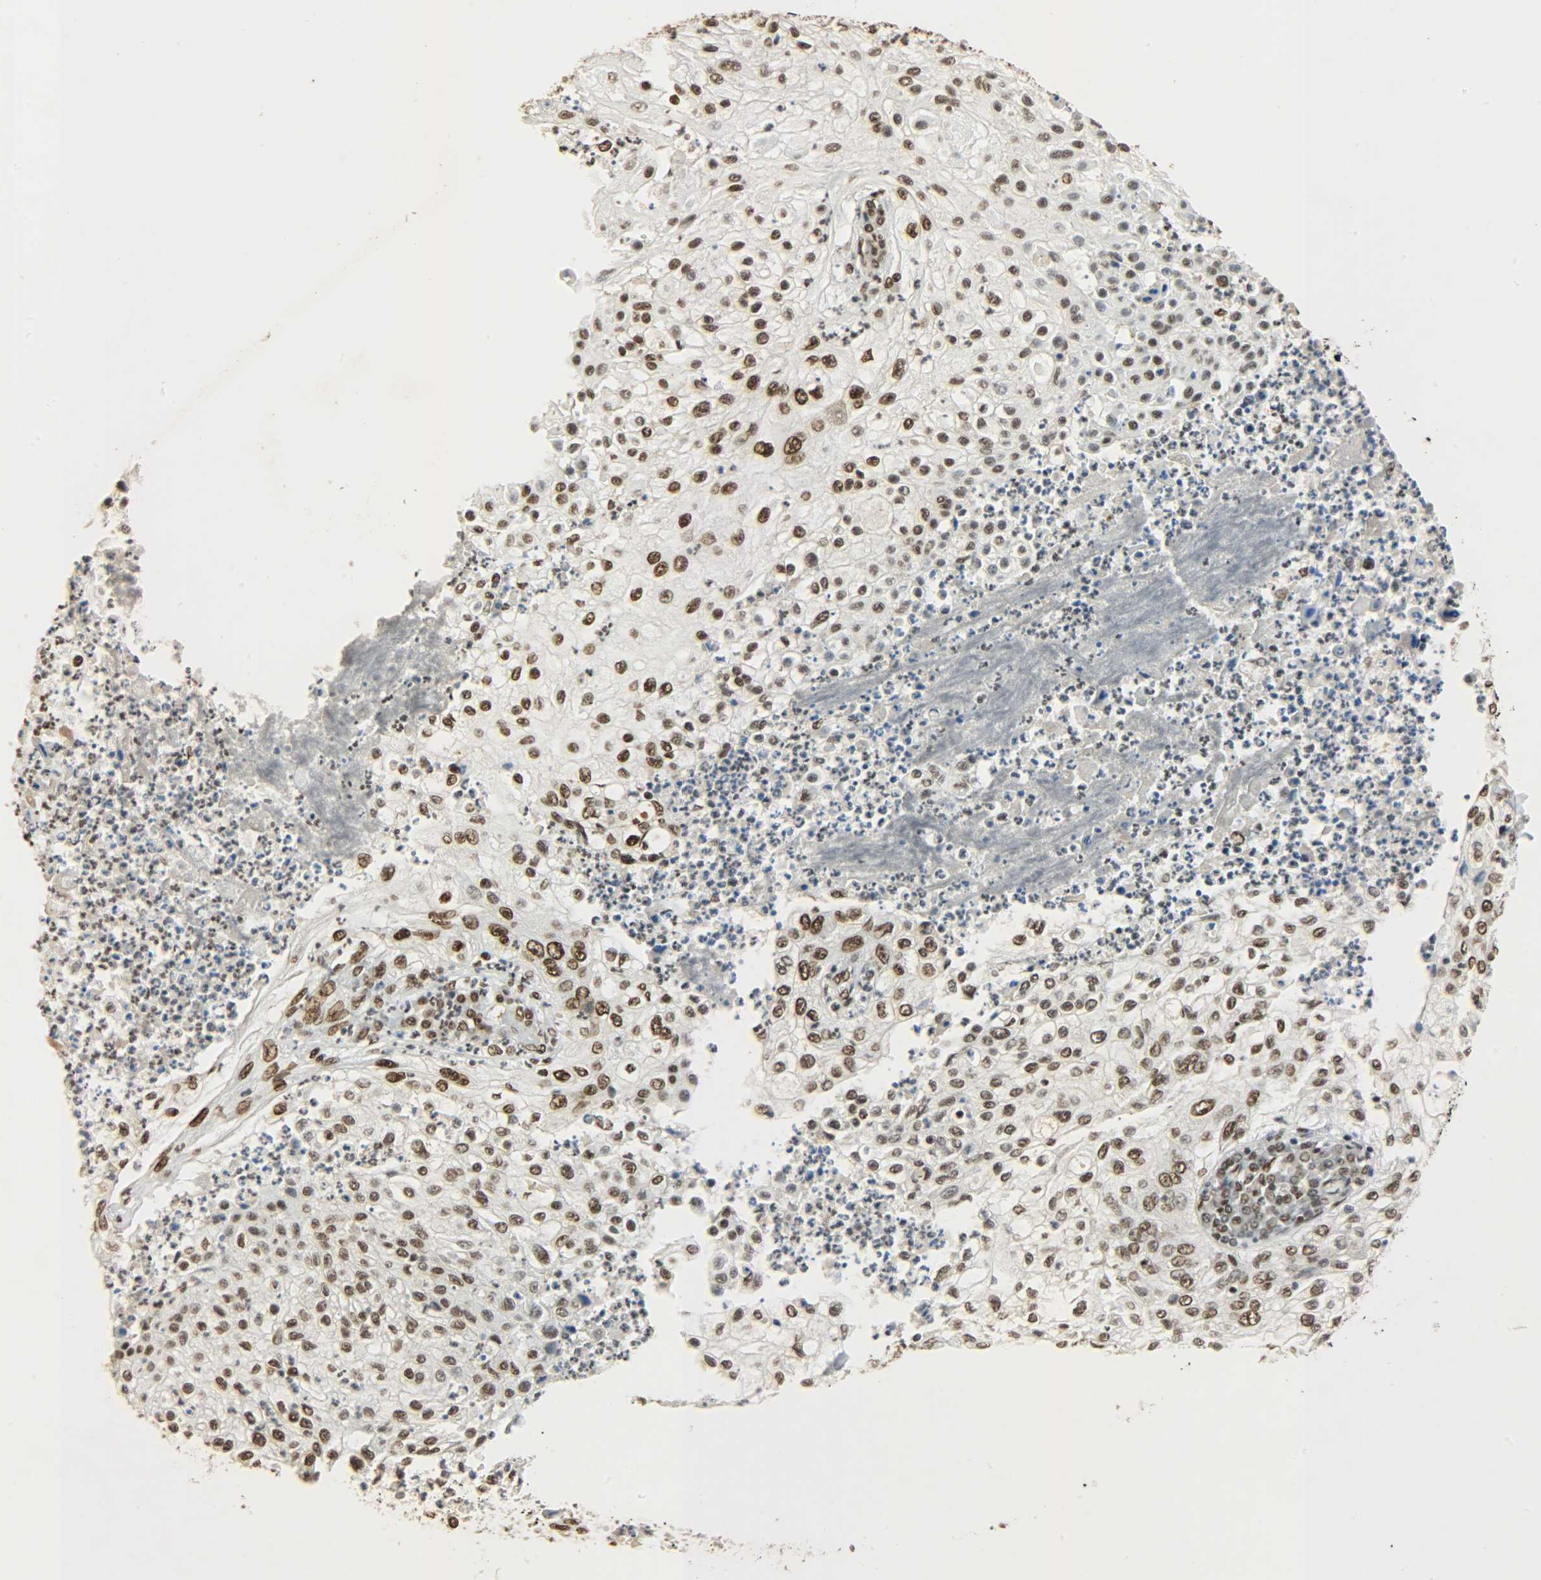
{"staining": {"intensity": "strong", "quantity": ">75%", "location": "nuclear"}, "tissue": "lung cancer", "cell_type": "Tumor cells", "image_type": "cancer", "snomed": [{"axis": "morphology", "description": "Inflammation, NOS"}, {"axis": "morphology", "description": "Squamous cell carcinoma, NOS"}, {"axis": "topography", "description": "Lymph node"}, {"axis": "topography", "description": "Soft tissue"}, {"axis": "topography", "description": "Lung"}], "caption": "Squamous cell carcinoma (lung) stained with immunohistochemistry (IHC) exhibits strong nuclear staining in about >75% of tumor cells.", "gene": "KHDRBS1", "patient": {"sex": "male", "age": 66}}